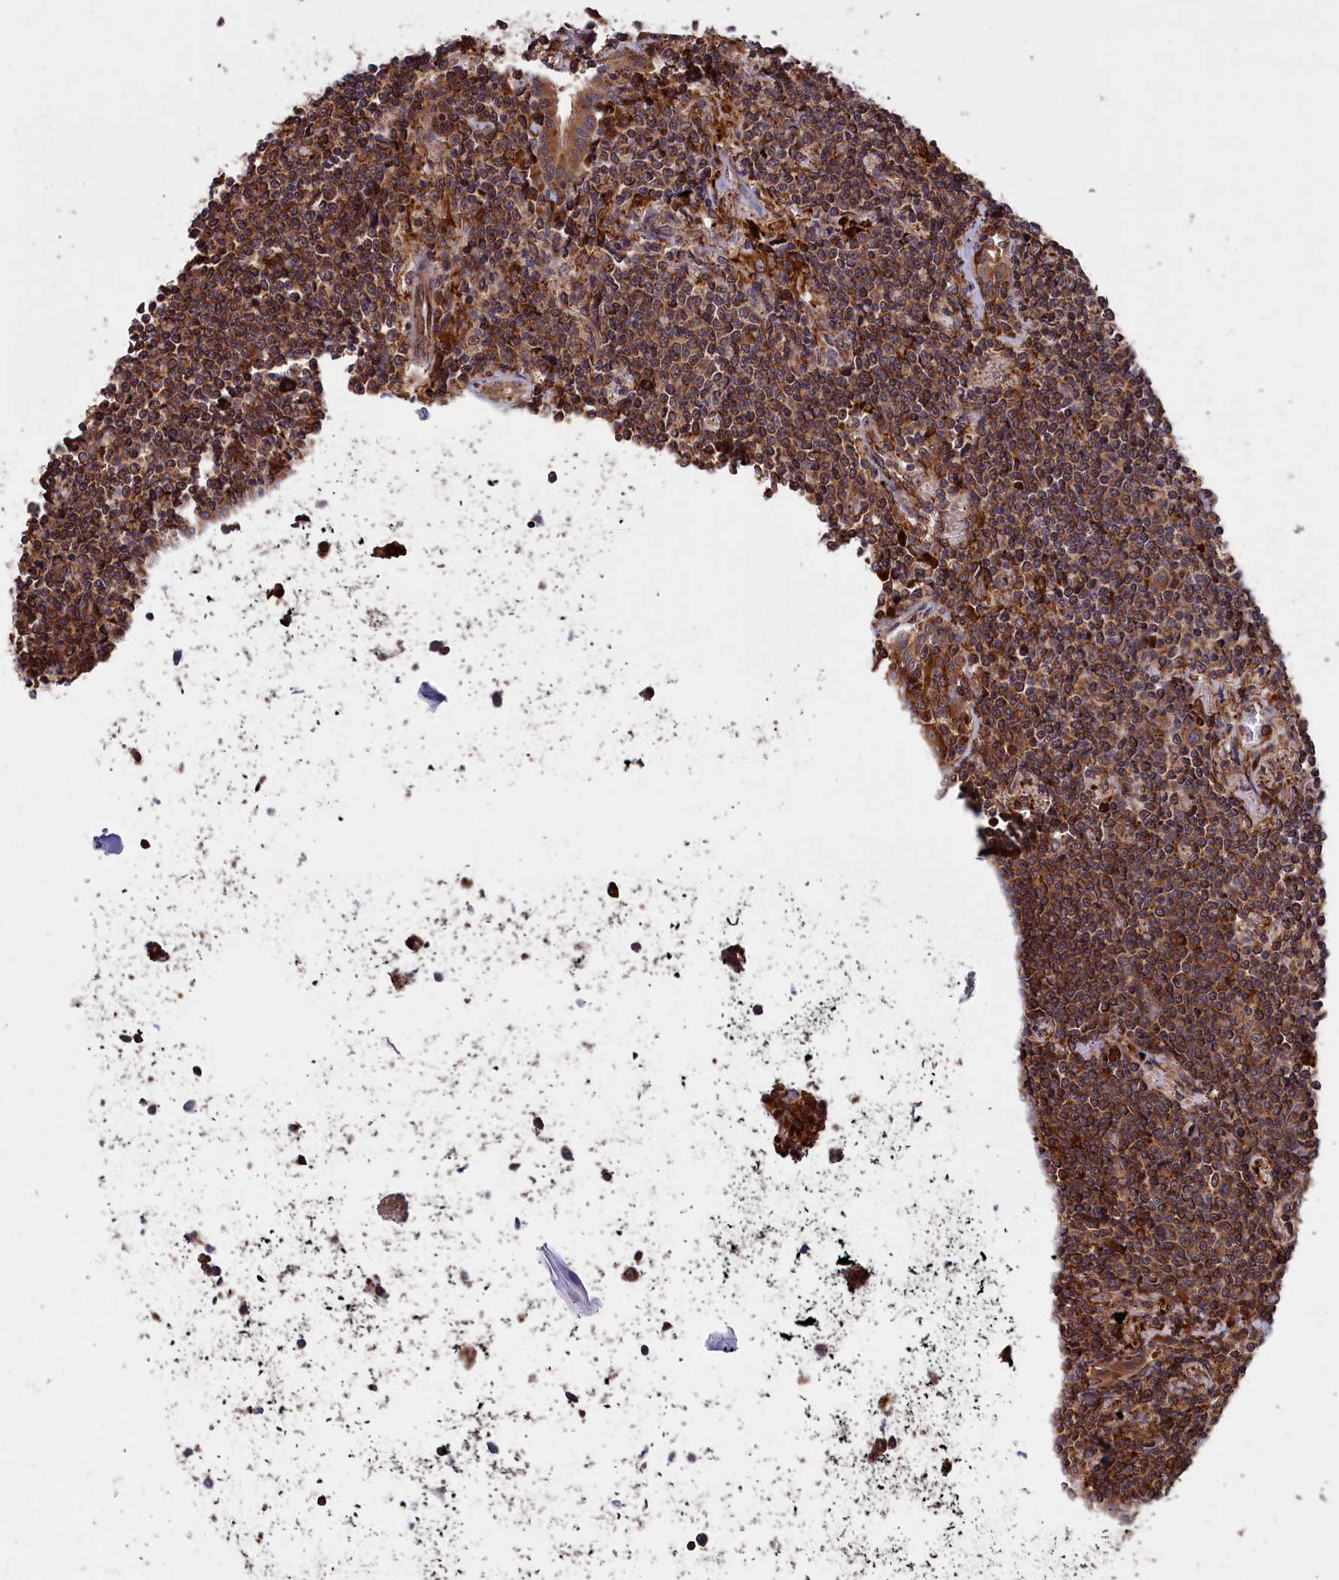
{"staining": {"intensity": "moderate", "quantity": ">75%", "location": "cytoplasmic/membranous"}, "tissue": "lymphoma", "cell_type": "Tumor cells", "image_type": "cancer", "snomed": [{"axis": "morphology", "description": "Malignant lymphoma, non-Hodgkin's type, Low grade"}, {"axis": "topography", "description": "Lung"}], "caption": "Immunohistochemical staining of human low-grade malignant lymphoma, non-Hodgkin's type demonstrates medium levels of moderate cytoplasmic/membranous positivity in about >75% of tumor cells.", "gene": "PLA2G4C", "patient": {"sex": "female", "age": 71}}